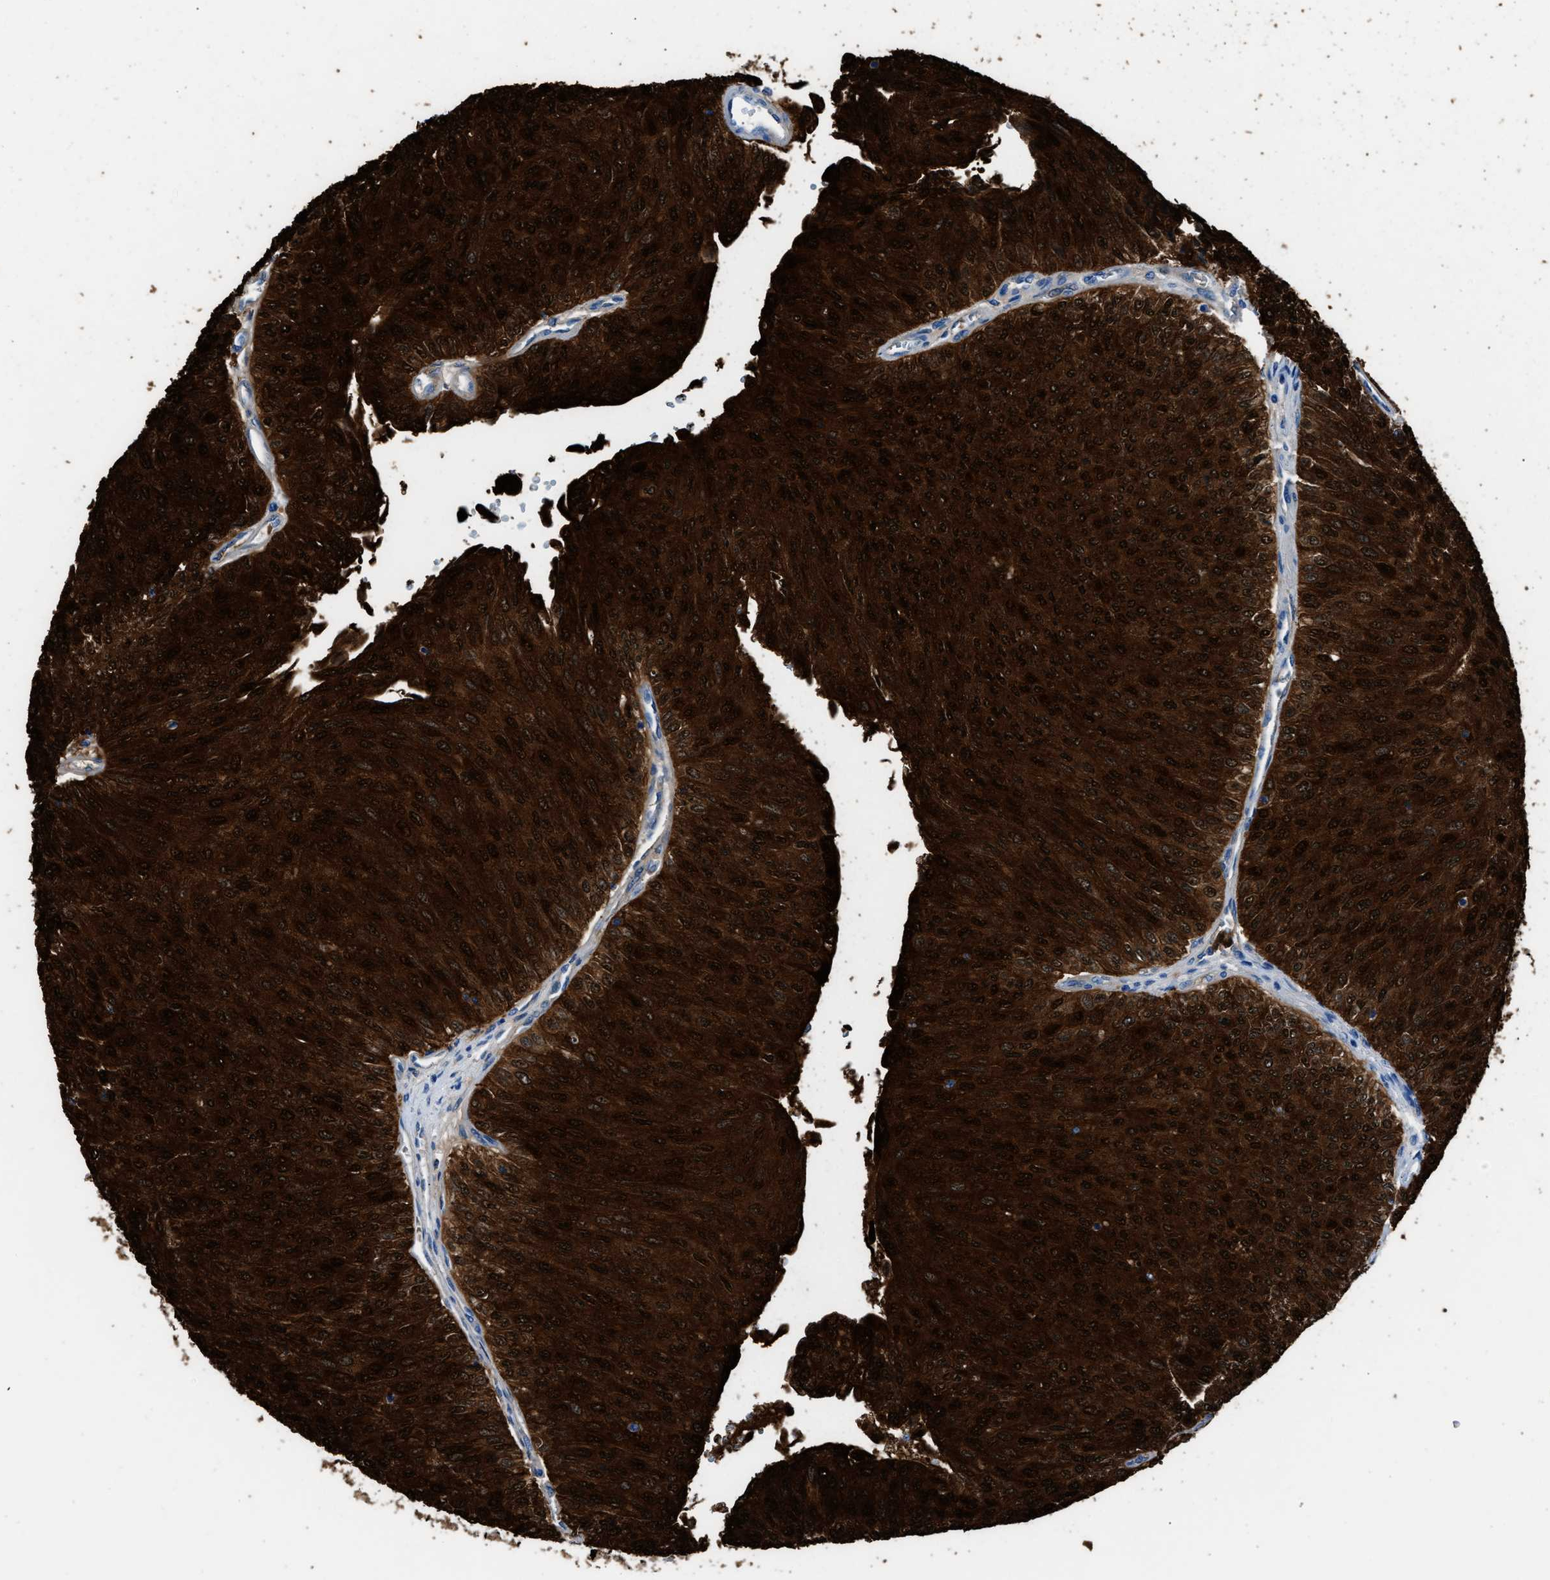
{"staining": {"intensity": "strong", "quantity": ">75%", "location": "cytoplasmic/membranous,nuclear"}, "tissue": "urothelial cancer", "cell_type": "Tumor cells", "image_type": "cancer", "snomed": [{"axis": "morphology", "description": "Urothelial carcinoma, Low grade"}, {"axis": "topography", "description": "Urinary bladder"}], "caption": "Immunohistochemical staining of urothelial cancer displays high levels of strong cytoplasmic/membranous and nuclear protein staining in about >75% of tumor cells.", "gene": "S100P", "patient": {"sex": "male", "age": 78}}